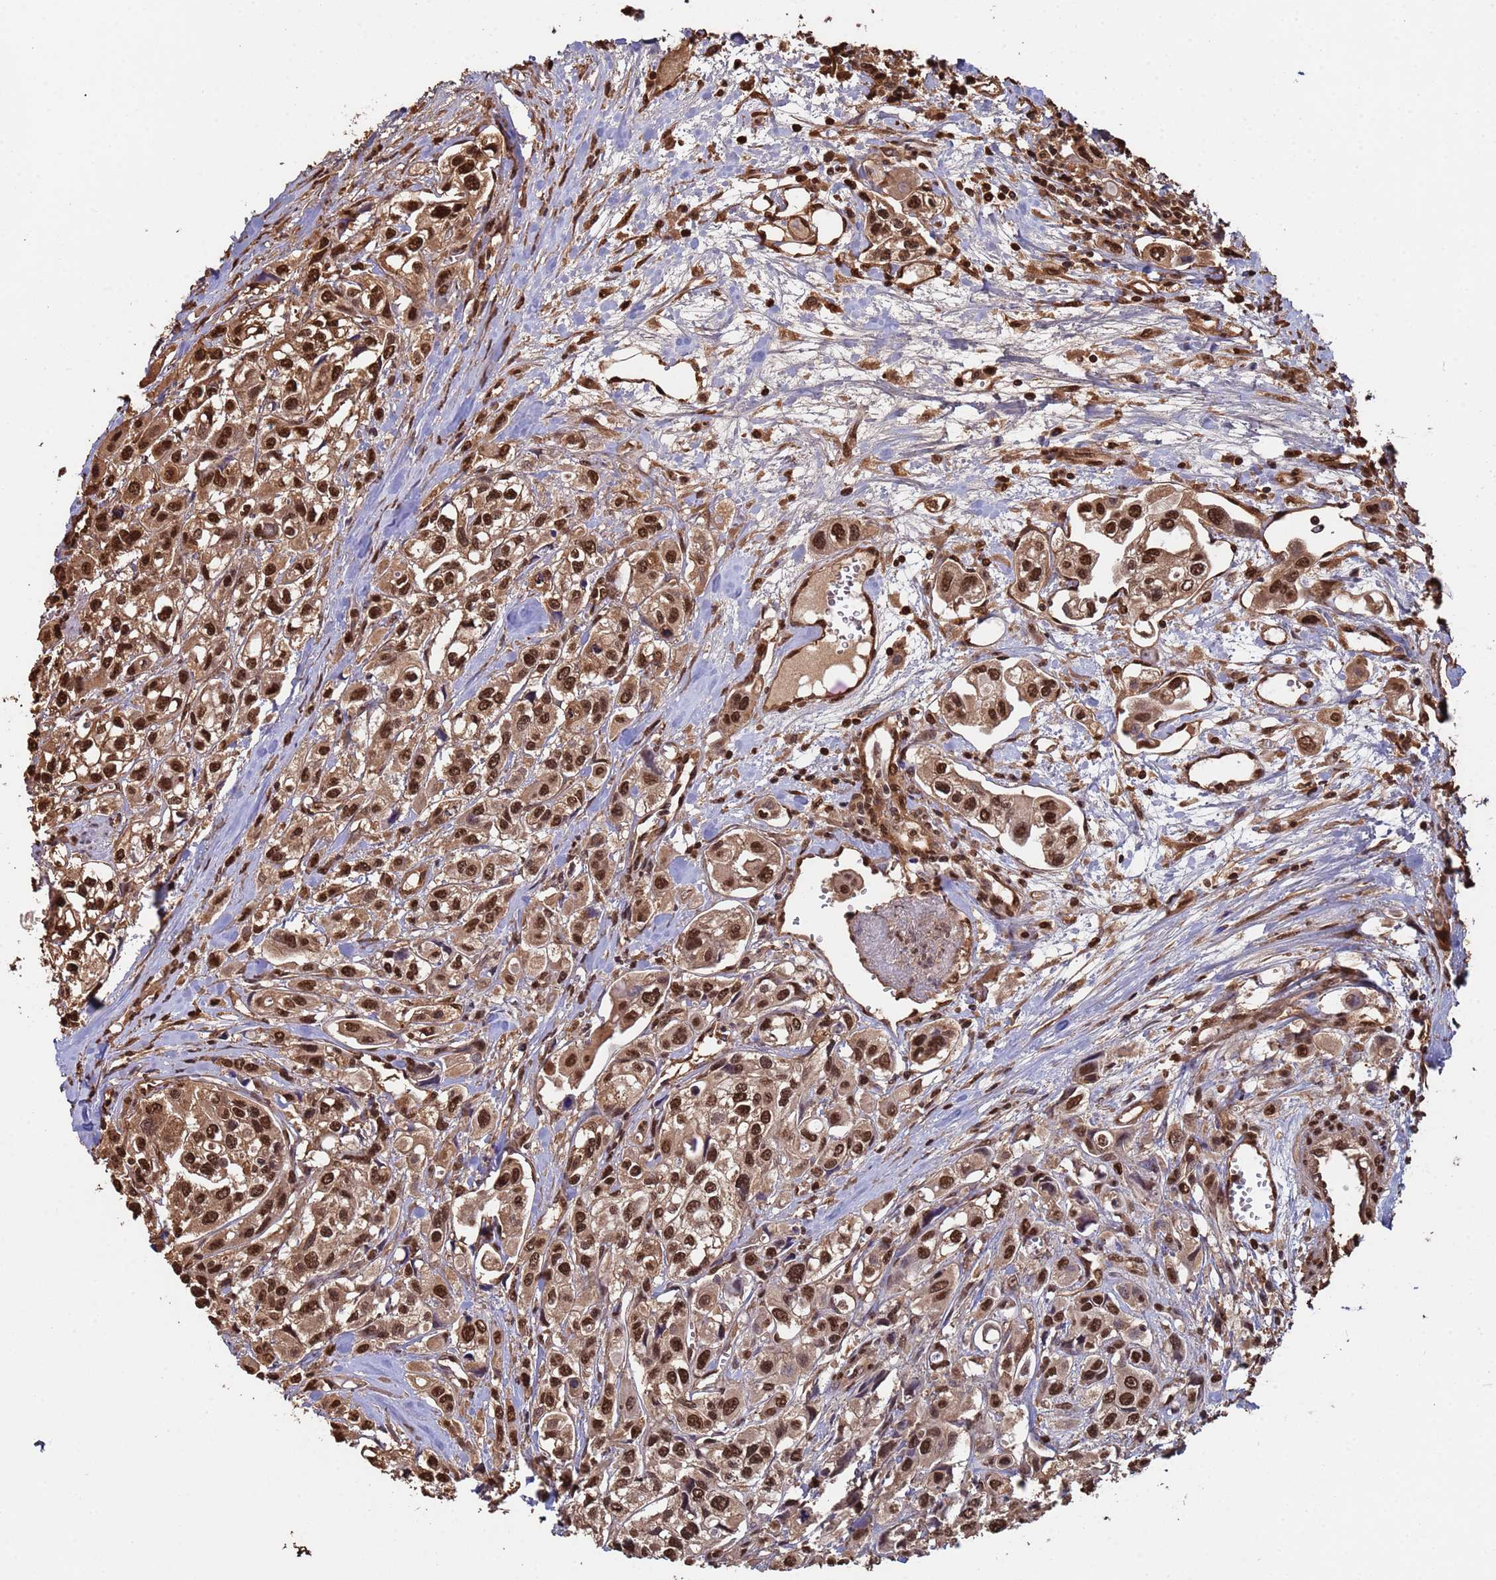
{"staining": {"intensity": "strong", "quantity": ">75%", "location": "cytoplasmic/membranous,nuclear"}, "tissue": "urothelial cancer", "cell_type": "Tumor cells", "image_type": "cancer", "snomed": [{"axis": "morphology", "description": "Urothelial carcinoma, High grade"}, {"axis": "topography", "description": "Urinary bladder"}], "caption": "Human urothelial cancer stained for a protein (brown) shows strong cytoplasmic/membranous and nuclear positive expression in approximately >75% of tumor cells.", "gene": "SUMO4", "patient": {"sex": "male", "age": 67}}